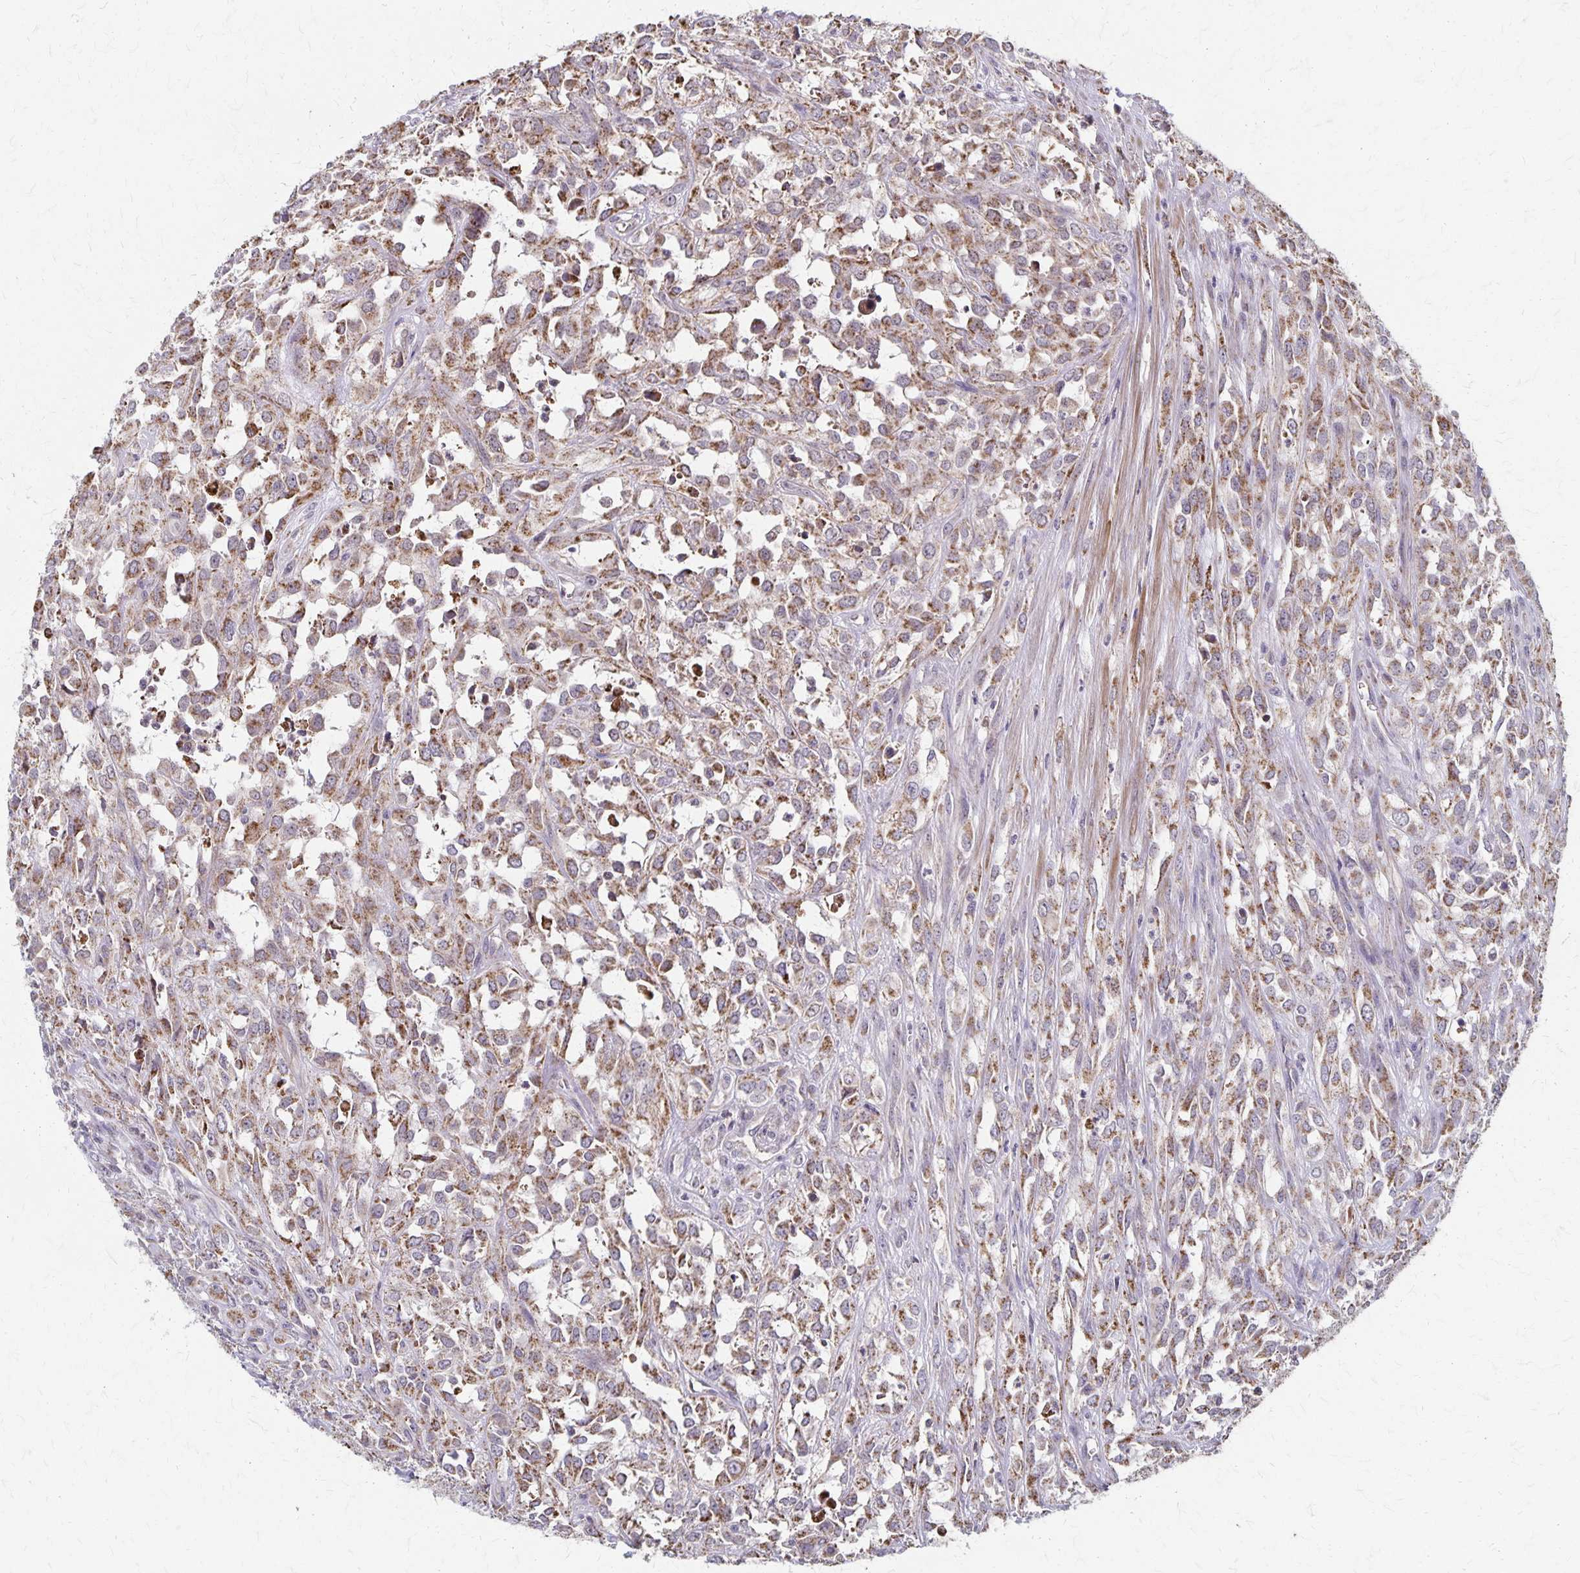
{"staining": {"intensity": "moderate", "quantity": ">75%", "location": "cytoplasmic/membranous"}, "tissue": "urothelial cancer", "cell_type": "Tumor cells", "image_type": "cancer", "snomed": [{"axis": "morphology", "description": "Urothelial carcinoma, High grade"}, {"axis": "topography", "description": "Urinary bladder"}], "caption": "IHC micrograph of urothelial cancer stained for a protein (brown), which demonstrates medium levels of moderate cytoplasmic/membranous positivity in approximately >75% of tumor cells.", "gene": "DYRK4", "patient": {"sex": "male", "age": 67}}